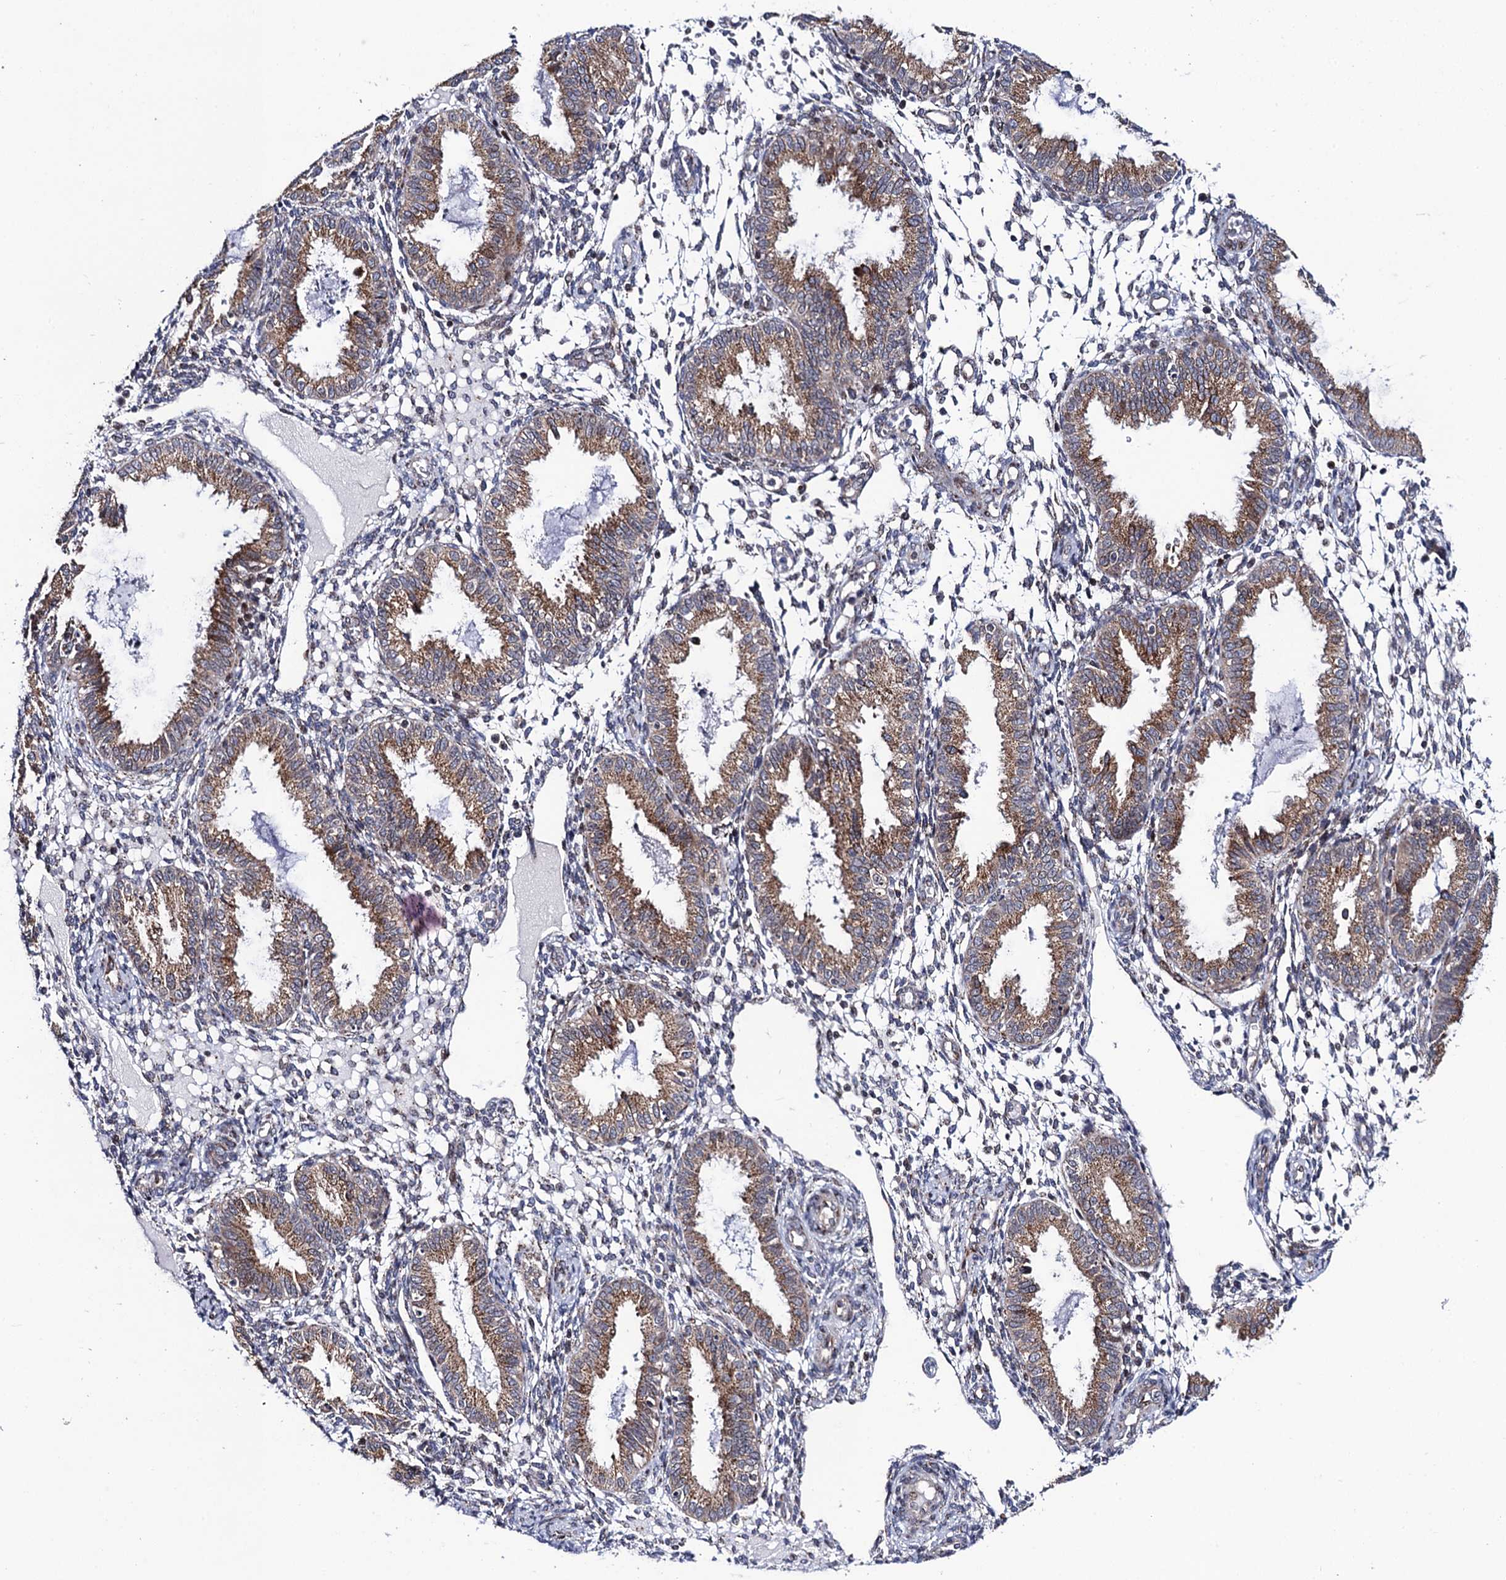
{"staining": {"intensity": "weak", "quantity": "<25%", "location": "cytoplasmic/membranous"}, "tissue": "endometrium", "cell_type": "Cells in endometrial stroma", "image_type": "normal", "snomed": [{"axis": "morphology", "description": "Normal tissue, NOS"}, {"axis": "topography", "description": "Endometrium"}], "caption": "Cells in endometrial stroma are negative for brown protein staining in benign endometrium. (DAB (3,3'-diaminobenzidine) IHC with hematoxylin counter stain).", "gene": "THAP2", "patient": {"sex": "female", "age": 33}}